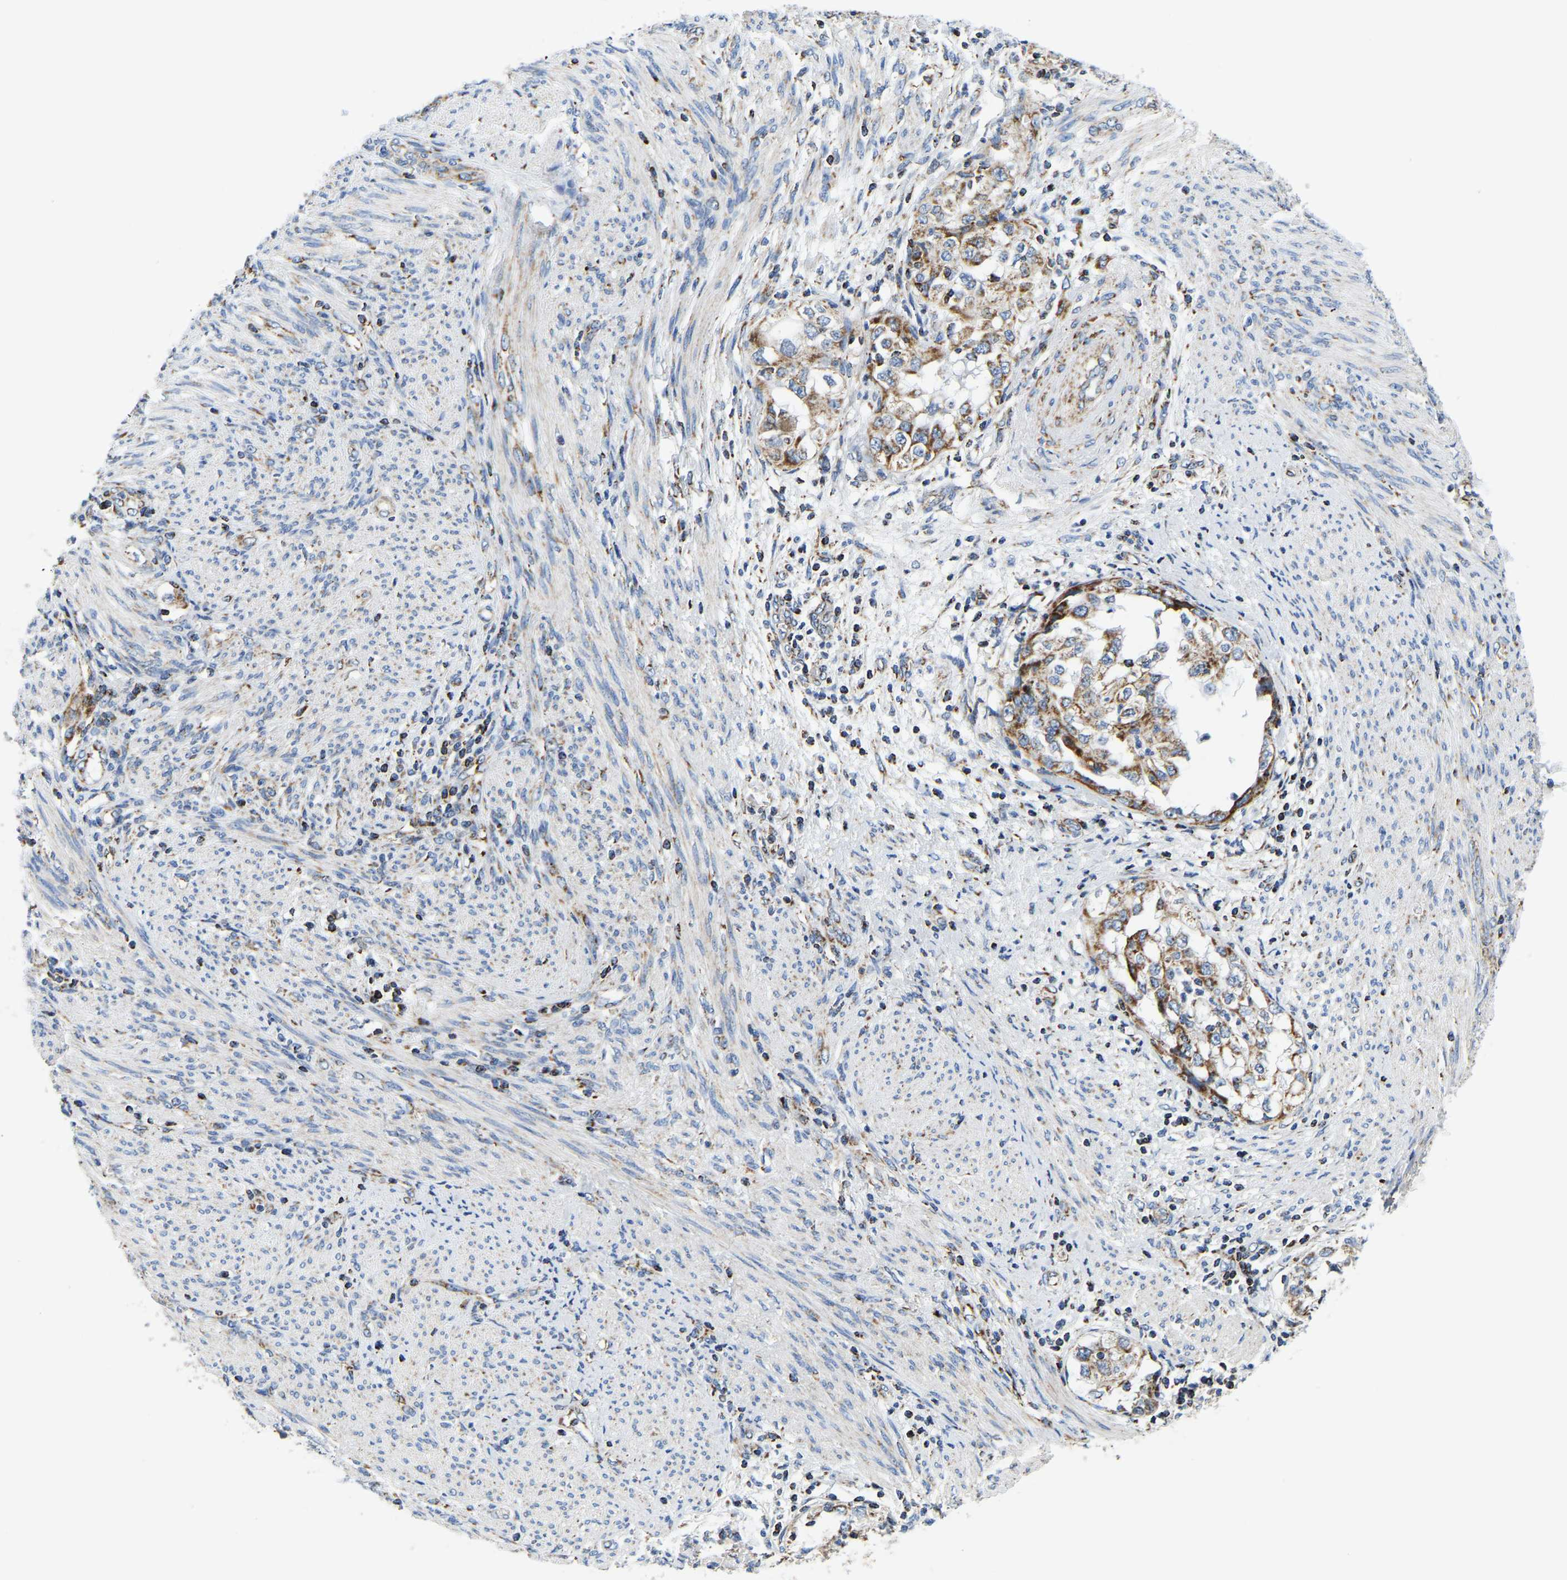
{"staining": {"intensity": "moderate", "quantity": ">75%", "location": "cytoplasmic/membranous"}, "tissue": "endometrial cancer", "cell_type": "Tumor cells", "image_type": "cancer", "snomed": [{"axis": "morphology", "description": "Adenocarcinoma, NOS"}, {"axis": "topography", "description": "Endometrium"}], "caption": "Protein analysis of adenocarcinoma (endometrial) tissue shows moderate cytoplasmic/membranous expression in approximately >75% of tumor cells.", "gene": "SFXN1", "patient": {"sex": "female", "age": 85}}